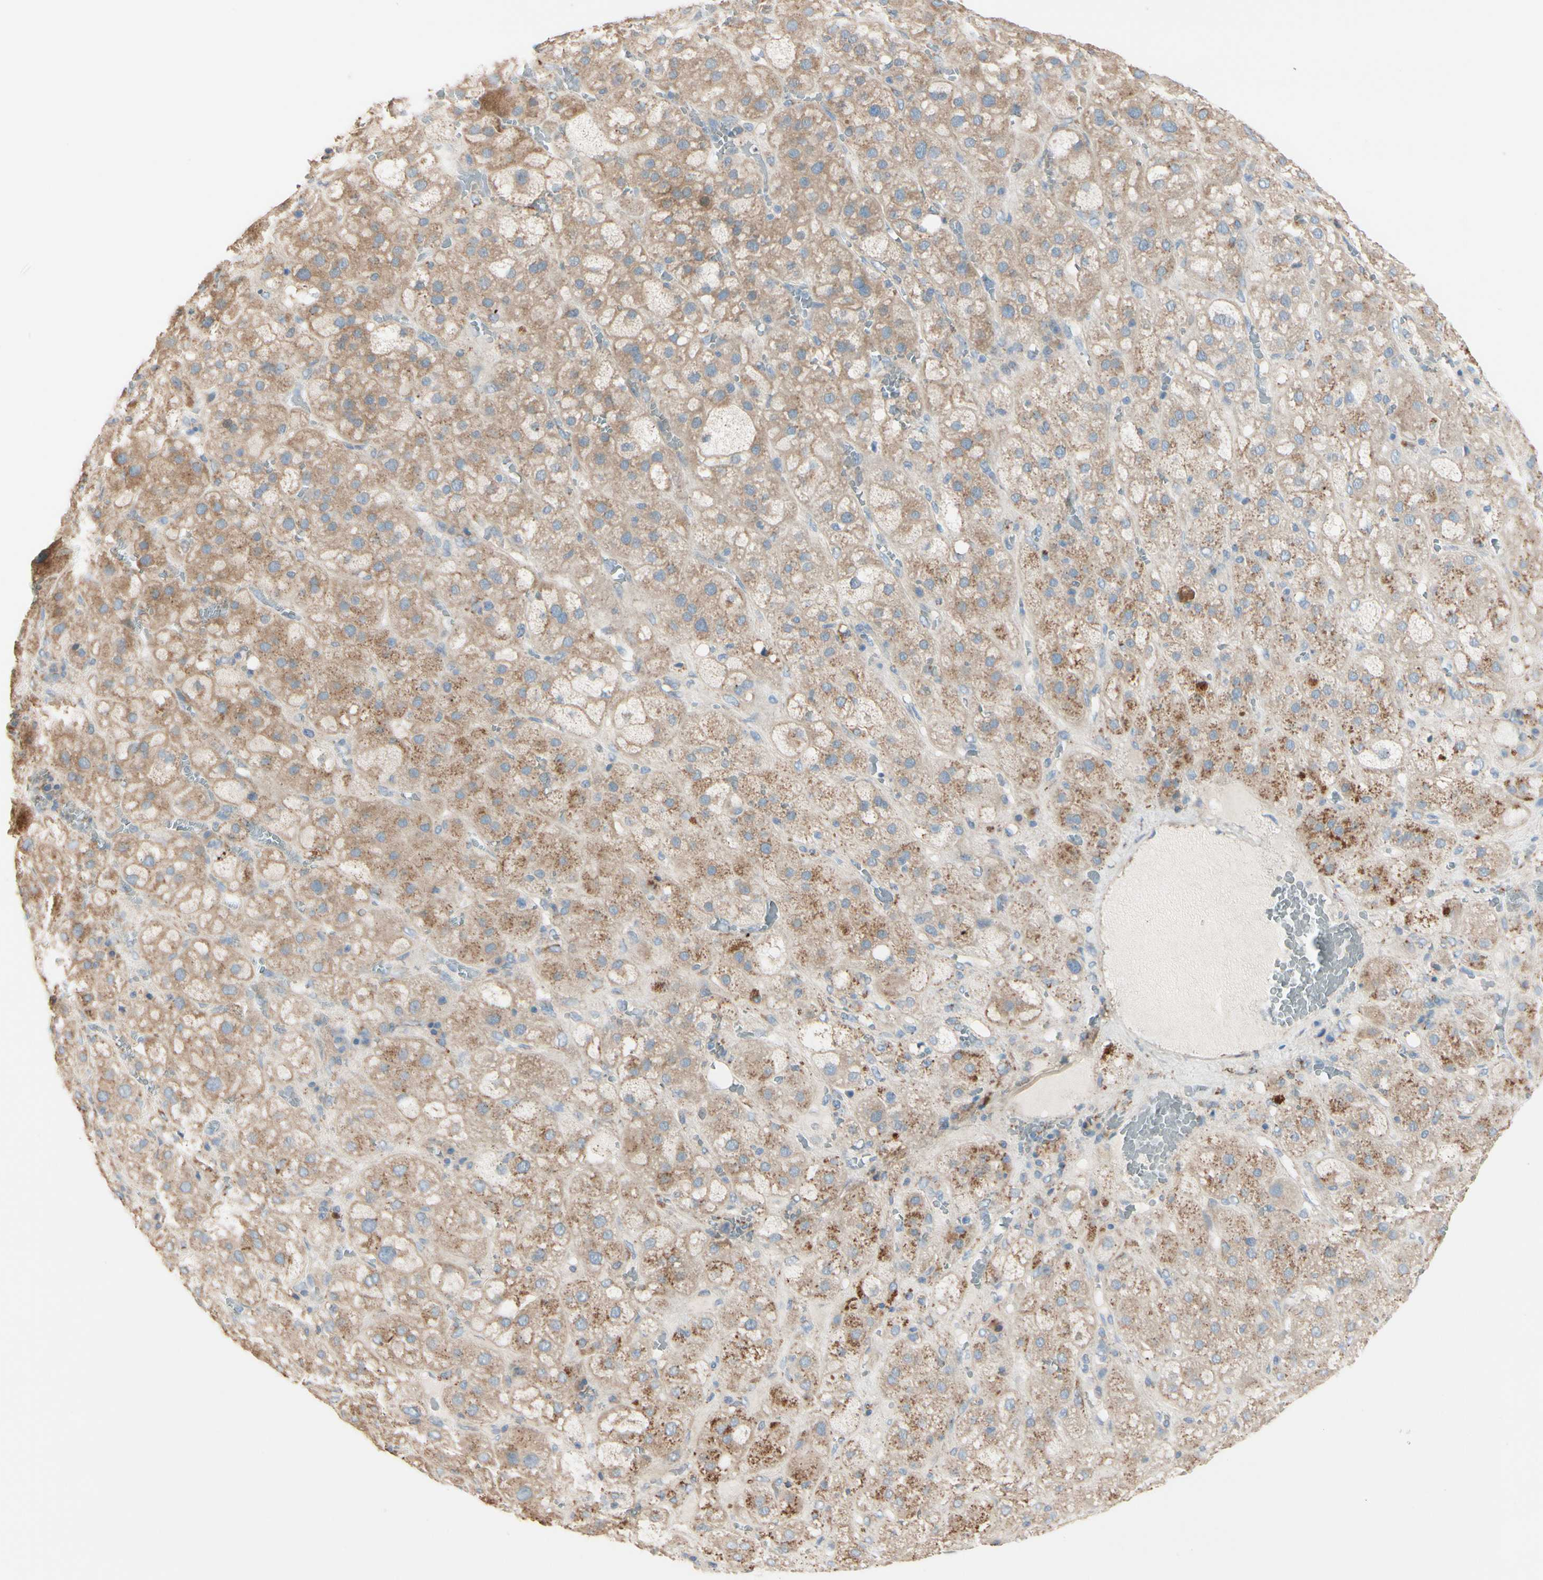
{"staining": {"intensity": "weak", "quantity": ">75%", "location": "cytoplasmic/membranous"}, "tissue": "adrenal gland", "cell_type": "Glandular cells", "image_type": "normal", "snomed": [{"axis": "morphology", "description": "Normal tissue, NOS"}, {"axis": "topography", "description": "Adrenal gland"}], "caption": "Unremarkable adrenal gland shows weak cytoplasmic/membranous staining in about >75% of glandular cells, visualized by immunohistochemistry.", "gene": "EPHA3", "patient": {"sex": "female", "age": 47}}